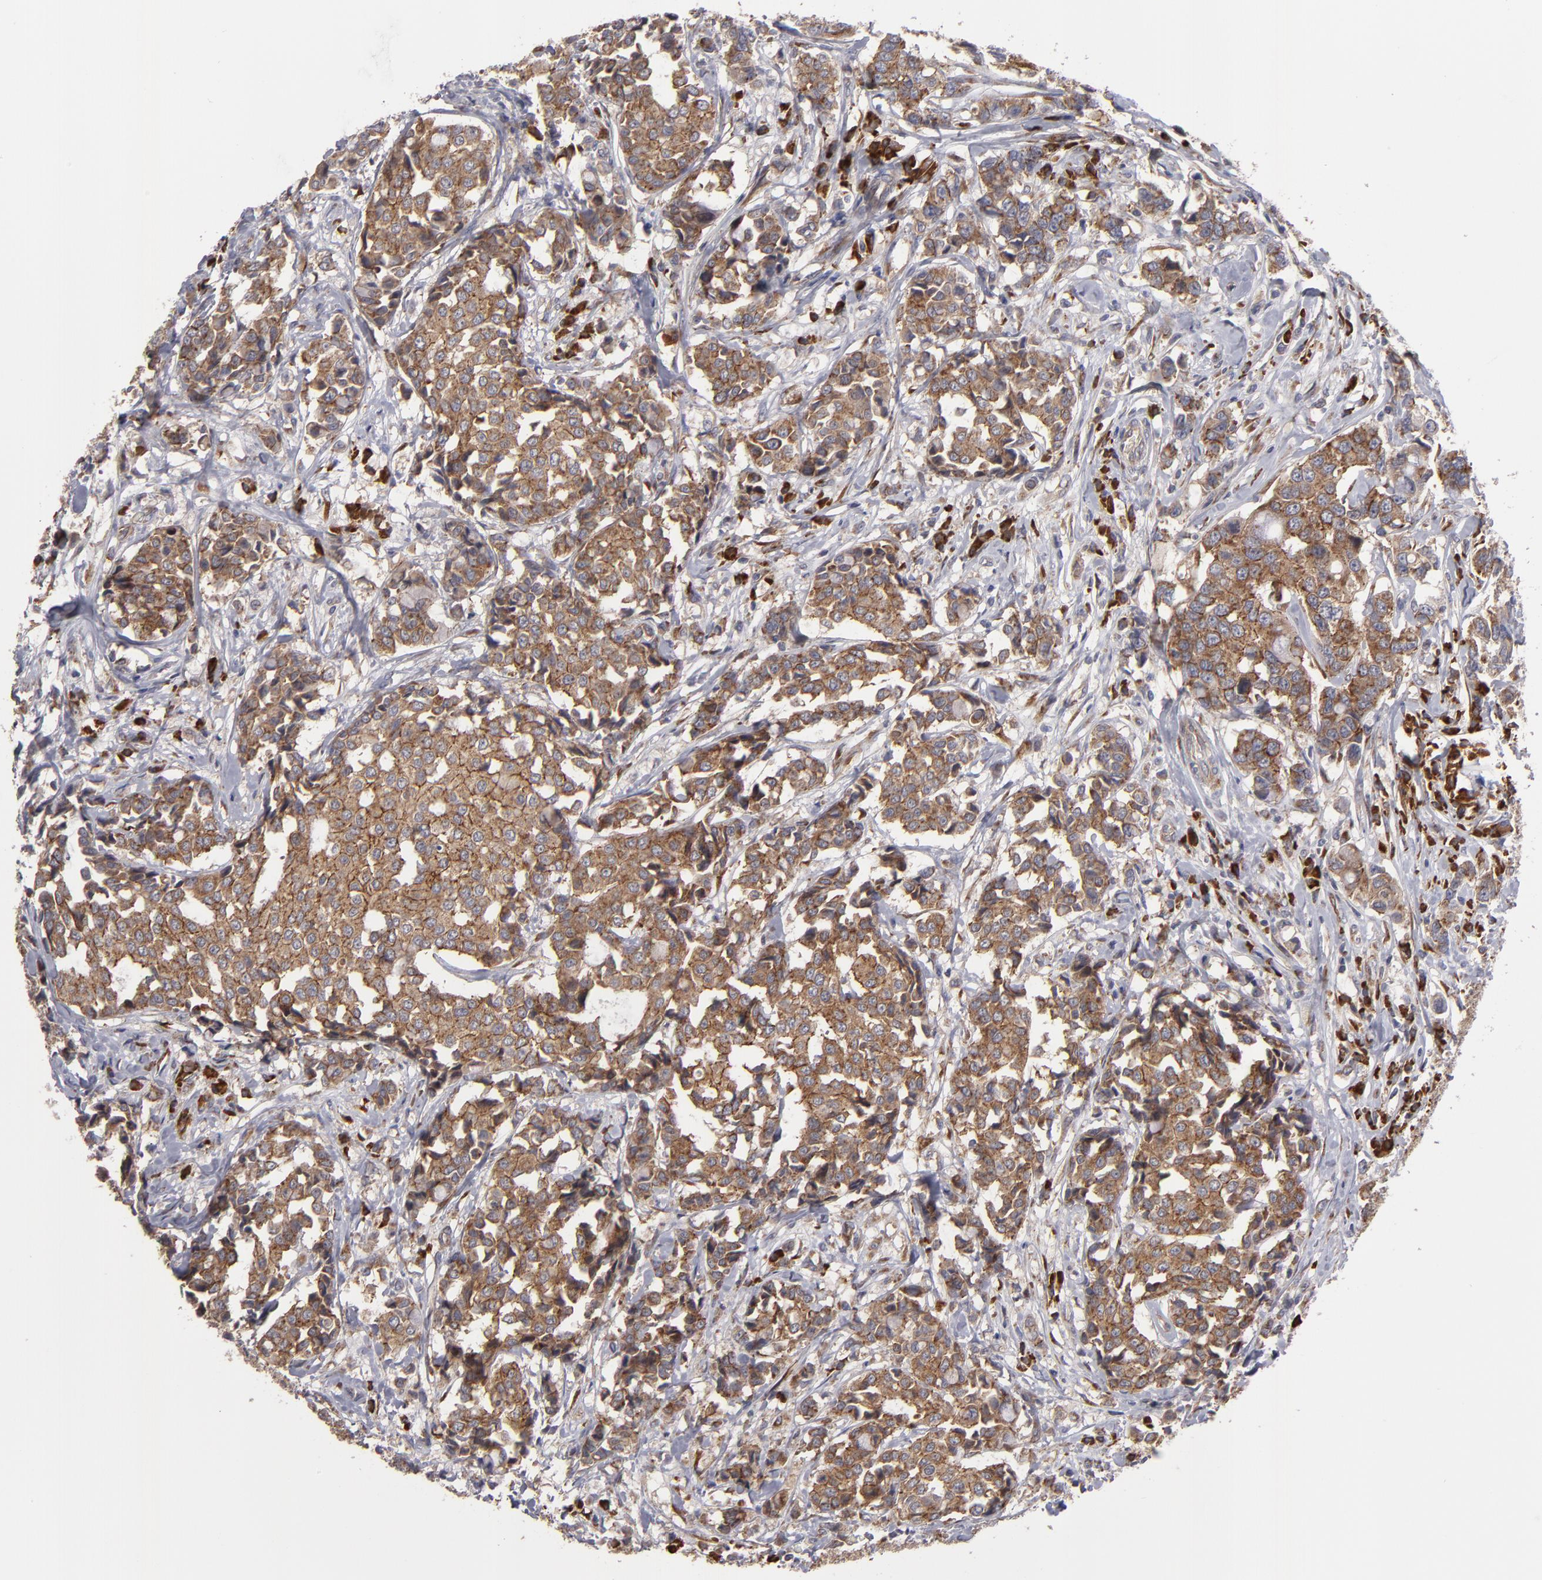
{"staining": {"intensity": "strong", "quantity": ">75%", "location": "cytoplasmic/membranous"}, "tissue": "breast cancer", "cell_type": "Tumor cells", "image_type": "cancer", "snomed": [{"axis": "morphology", "description": "Duct carcinoma"}, {"axis": "topography", "description": "Breast"}], "caption": "Immunohistochemistry photomicrograph of neoplastic tissue: breast cancer stained using immunohistochemistry exhibits high levels of strong protein expression localized specifically in the cytoplasmic/membranous of tumor cells, appearing as a cytoplasmic/membranous brown color.", "gene": "SND1", "patient": {"sex": "female", "age": 27}}